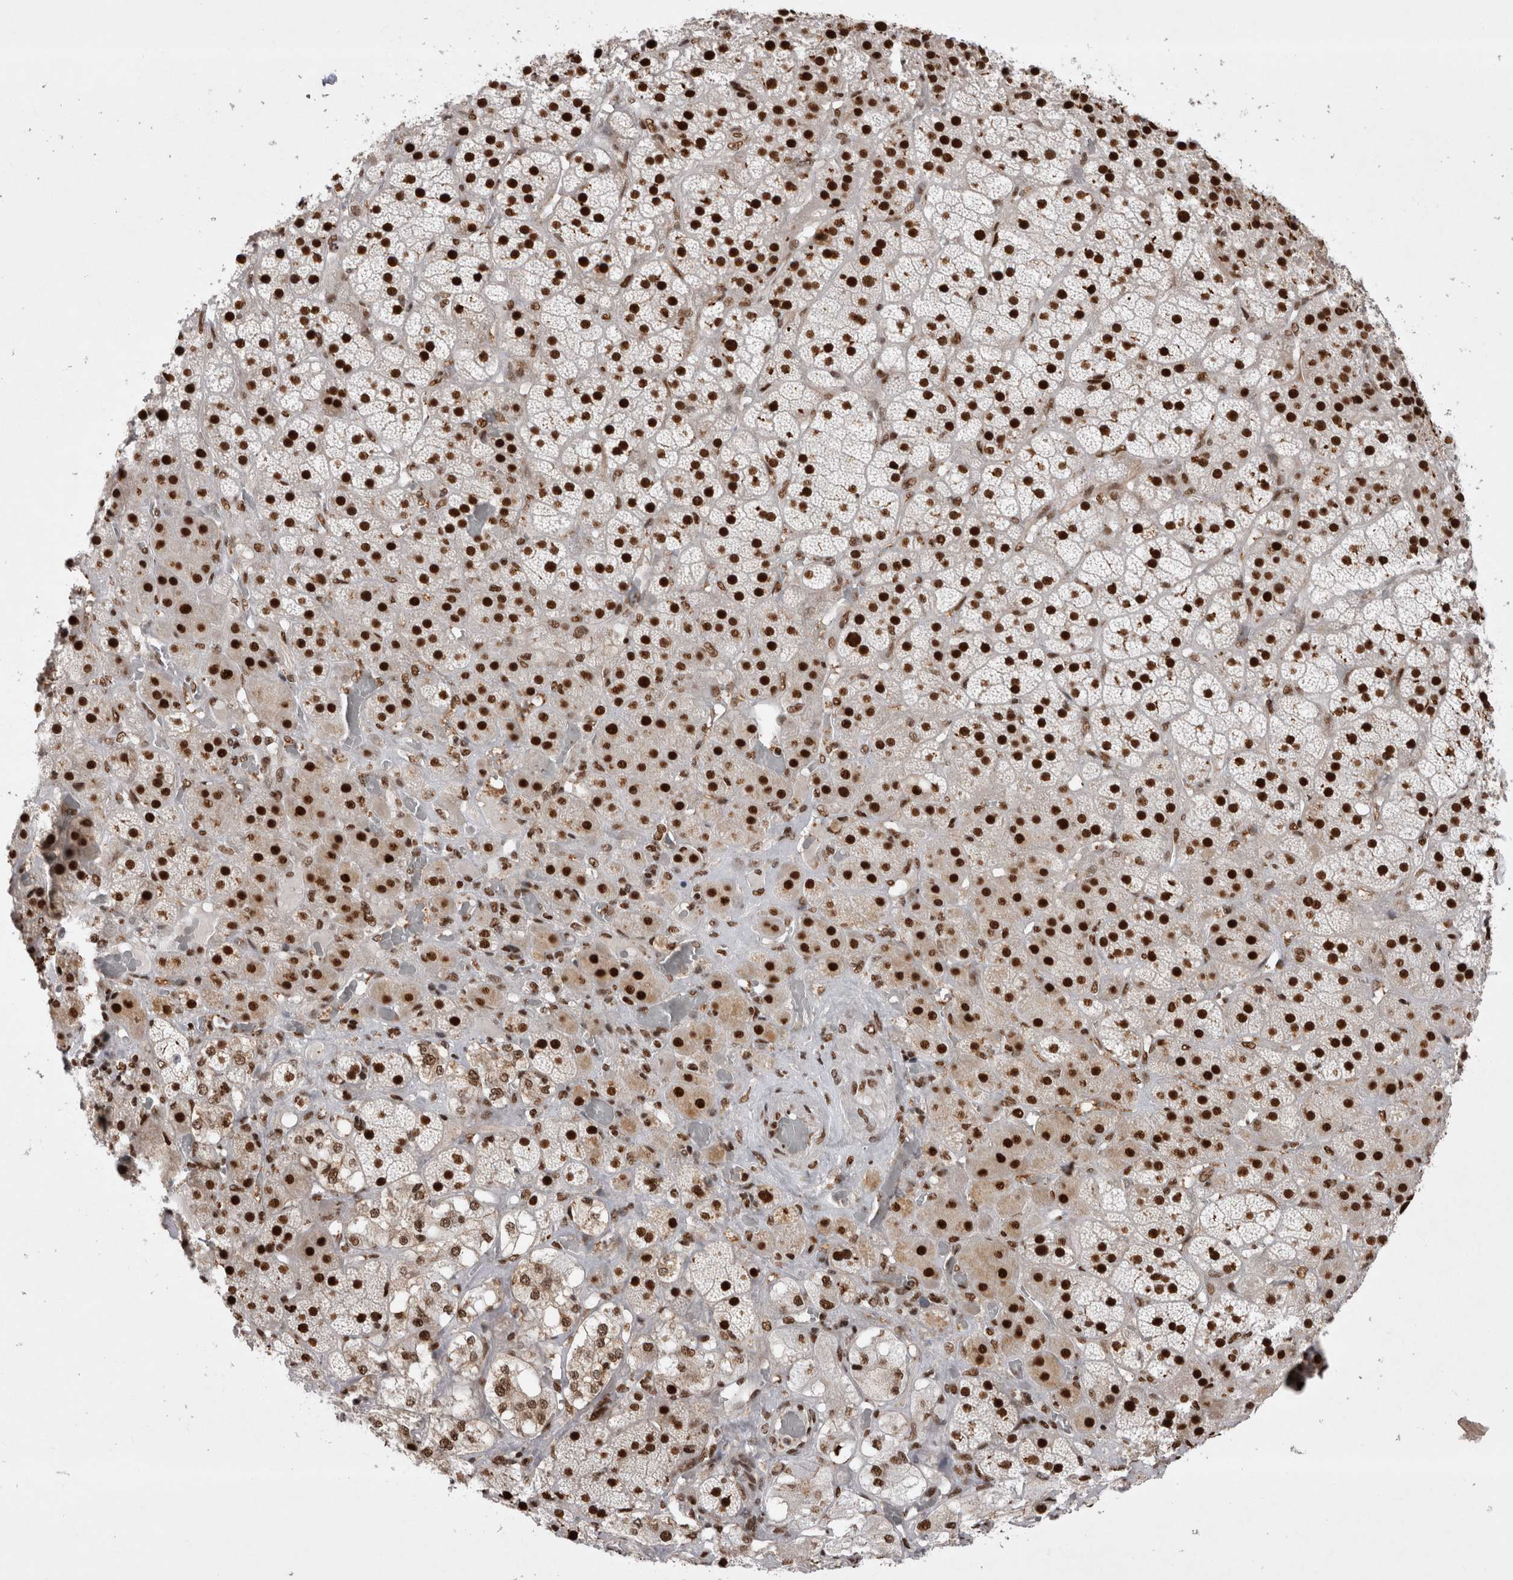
{"staining": {"intensity": "strong", "quantity": ">75%", "location": "nuclear"}, "tissue": "adrenal gland", "cell_type": "Glandular cells", "image_type": "normal", "snomed": [{"axis": "morphology", "description": "Normal tissue, NOS"}, {"axis": "topography", "description": "Adrenal gland"}], "caption": "This micrograph reveals IHC staining of normal human adrenal gland, with high strong nuclear expression in about >75% of glandular cells.", "gene": "EYA2", "patient": {"sex": "male", "age": 57}}